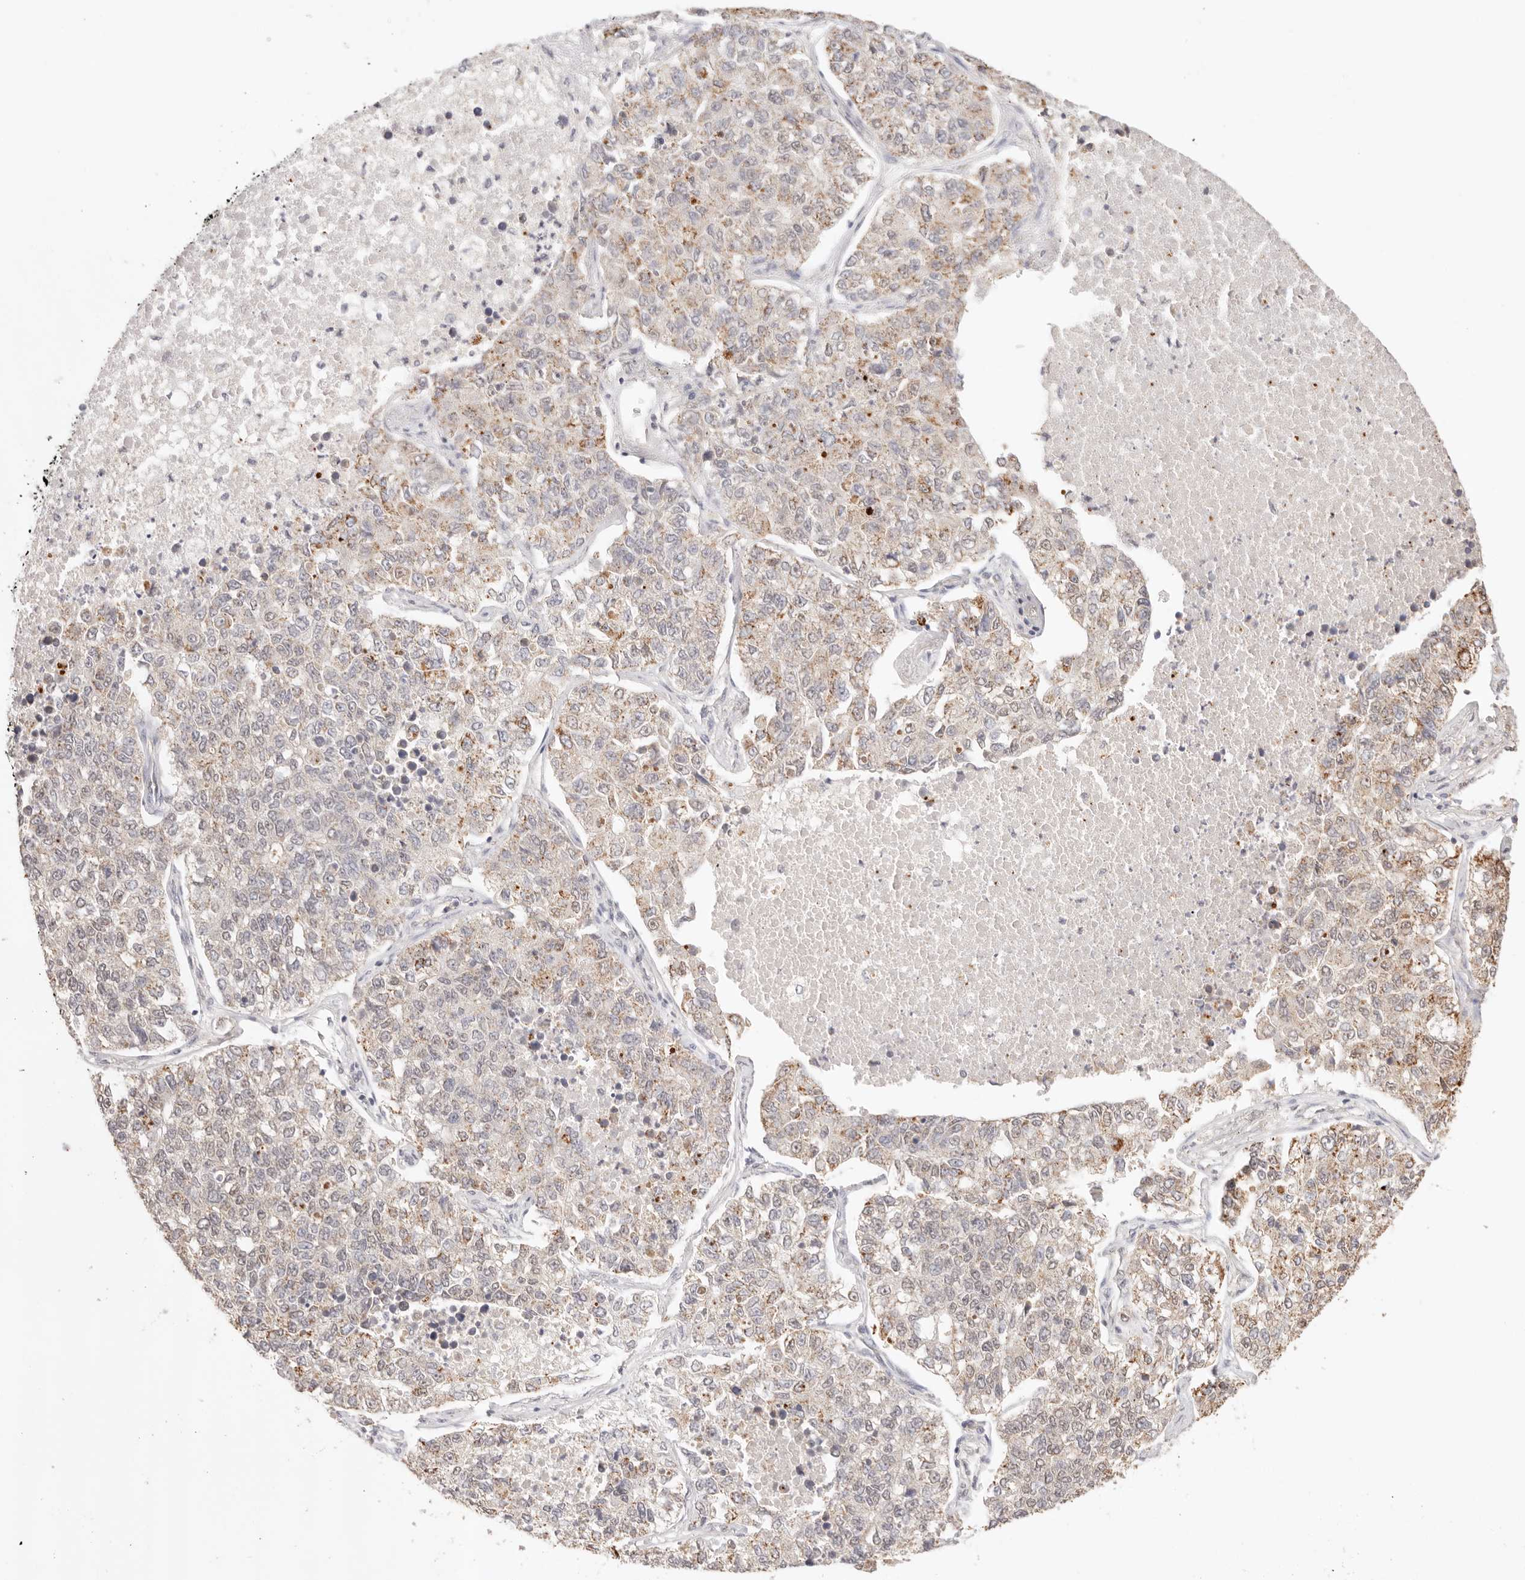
{"staining": {"intensity": "moderate", "quantity": "25%-75%", "location": "cytoplasmic/membranous"}, "tissue": "lung cancer", "cell_type": "Tumor cells", "image_type": "cancer", "snomed": [{"axis": "morphology", "description": "Adenocarcinoma, NOS"}, {"axis": "topography", "description": "Lung"}], "caption": "Lung cancer stained for a protein demonstrates moderate cytoplasmic/membranous positivity in tumor cells.", "gene": "IL1R2", "patient": {"sex": "male", "age": 49}}